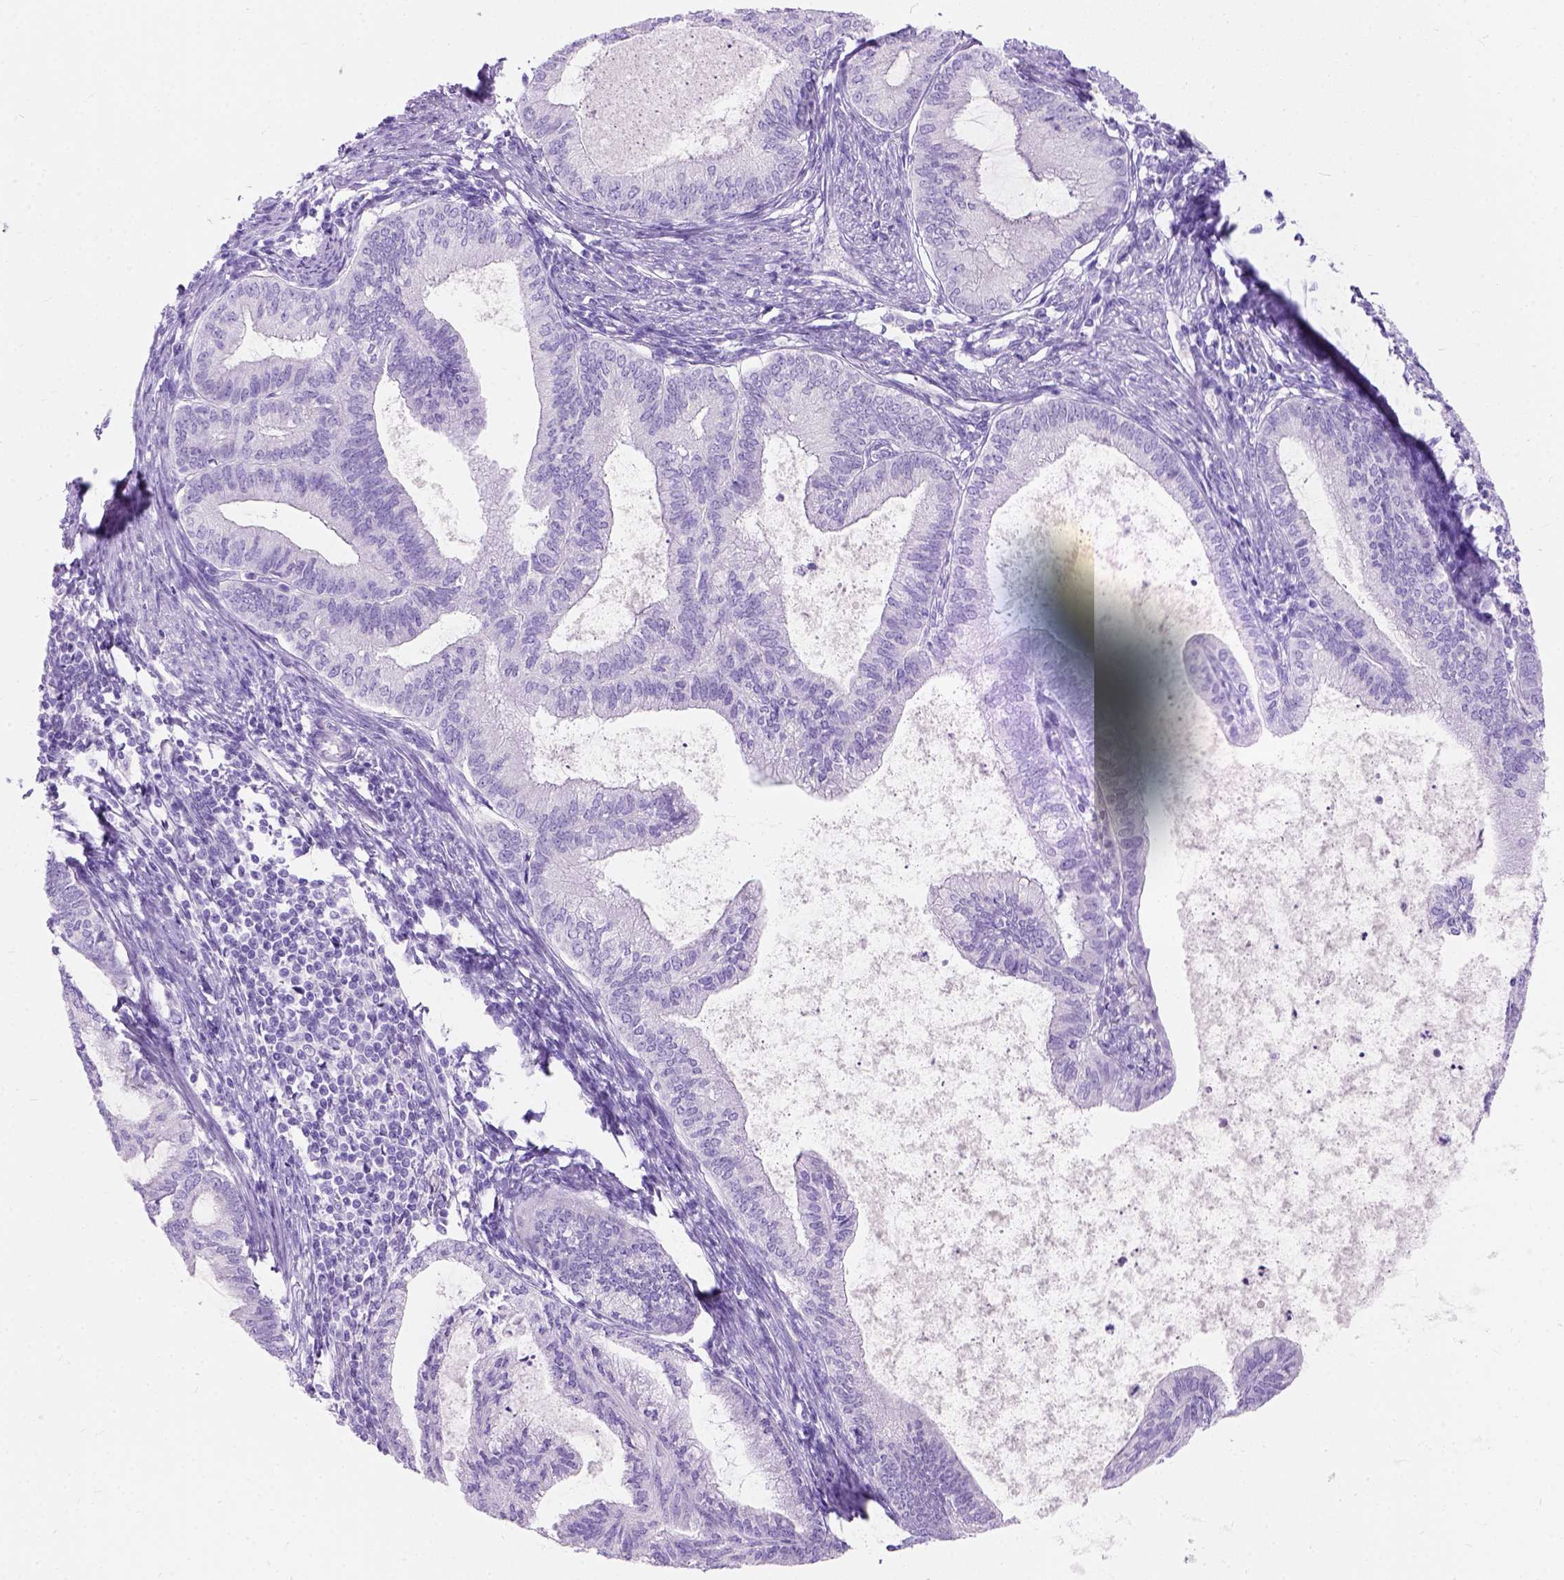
{"staining": {"intensity": "negative", "quantity": "none", "location": "none"}, "tissue": "endometrial cancer", "cell_type": "Tumor cells", "image_type": "cancer", "snomed": [{"axis": "morphology", "description": "Adenocarcinoma, NOS"}, {"axis": "topography", "description": "Endometrium"}], "caption": "A histopathology image of endometrial adenocarcinoma stained for a protein shows no brown staining in tumor cells.", "gene": "C7orf57", "patient": {"sex": "female", "age": 86}}